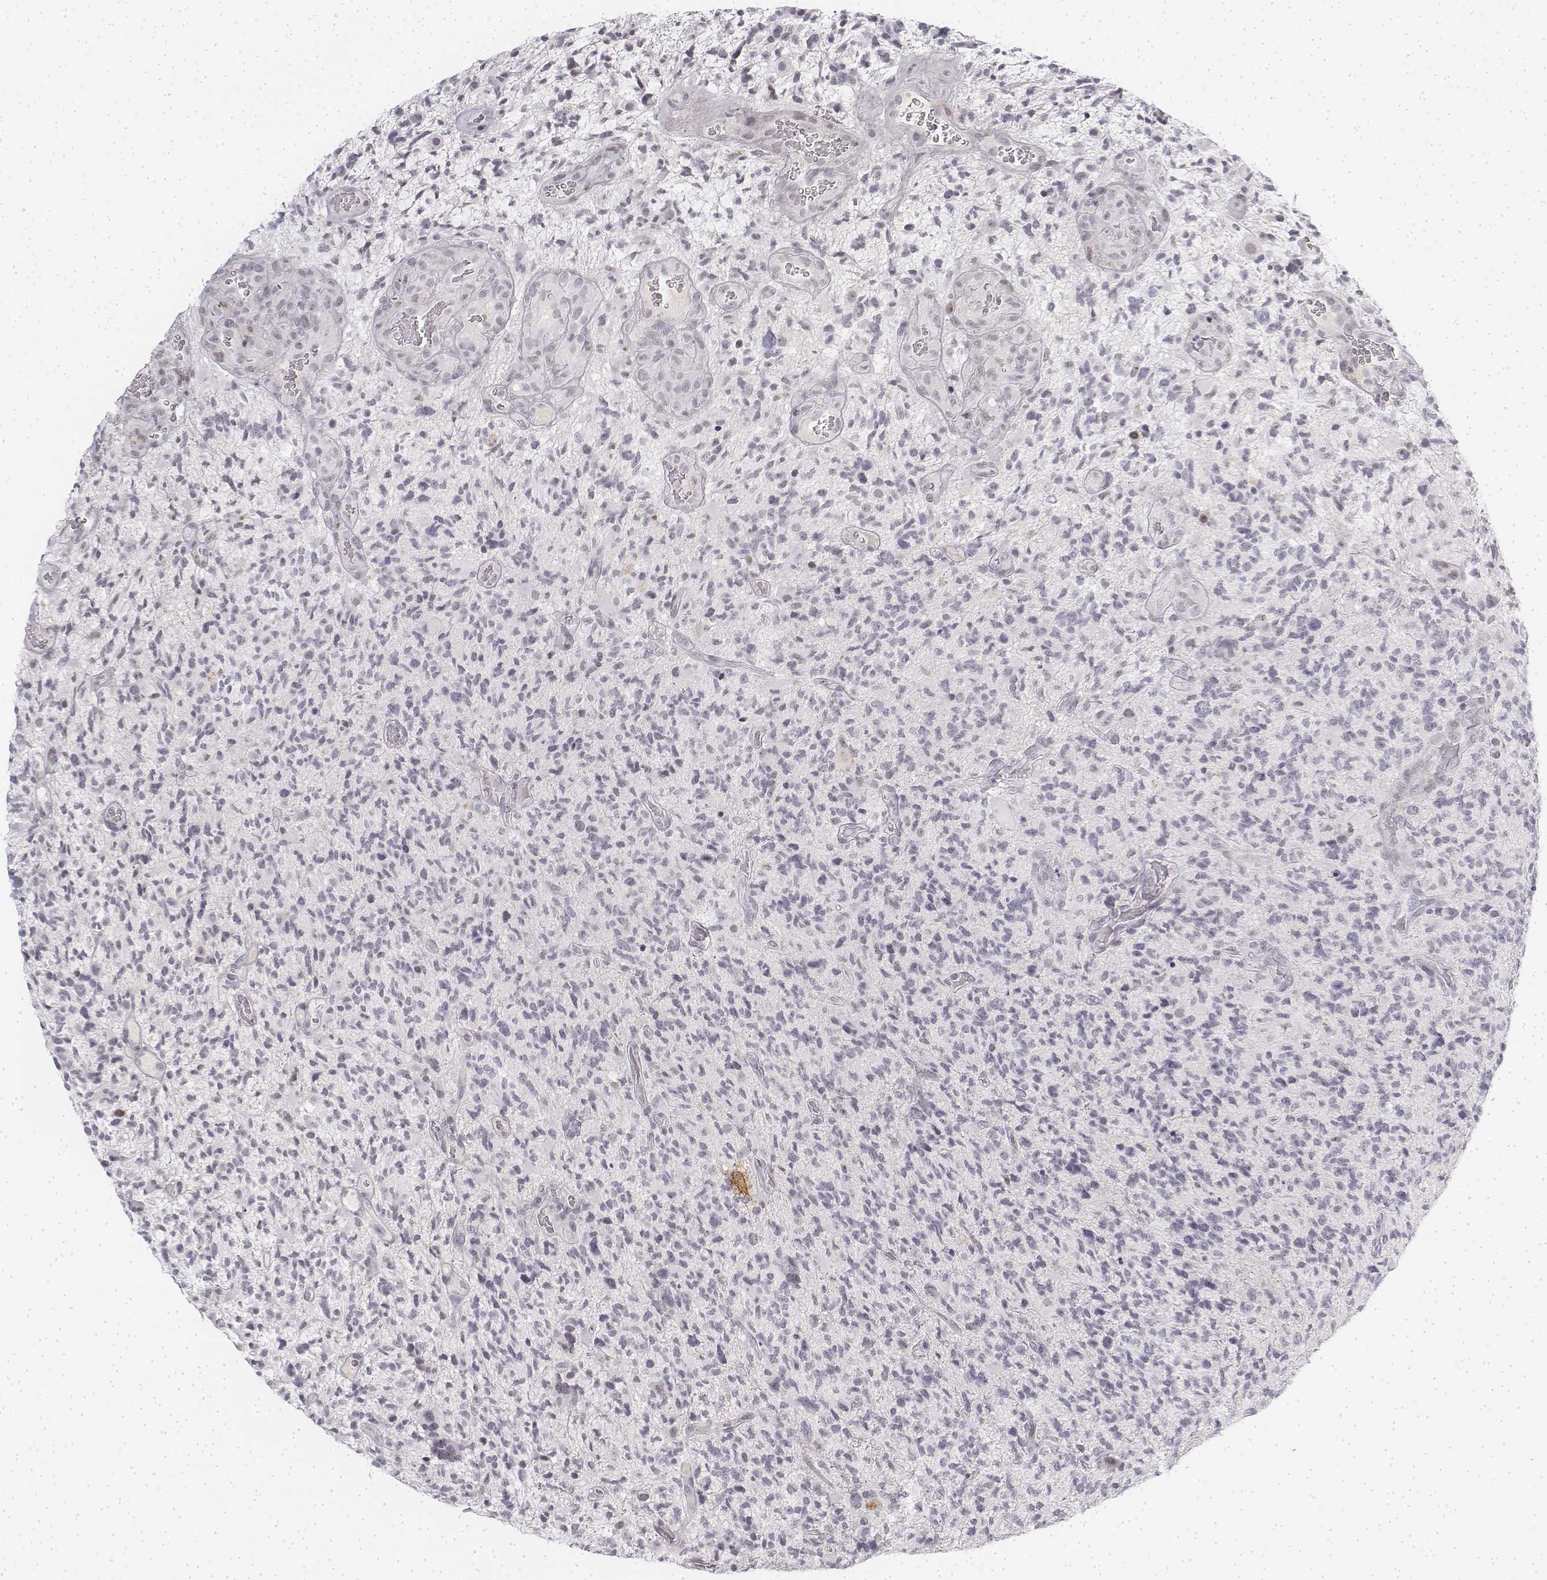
{"staining": {"intensity": "negative", "quantity": "none", "location": "none"}, "tissue": "glioma", "cell_type": "Tumor cells", "image_type": "cancer", "snomed": [{"axis": "morphology", "description": "Glioma, malignant, High grade"}, {"axis": "topography", "description": "Brain"}], "caption": "DAB (3,3'-diaminobenzidine) immunohistochemical staining of human glioma exhibits no significant staining in tumor cells.", "gene": "KRT84", "patient": {"sex": "female", "age": 71}}